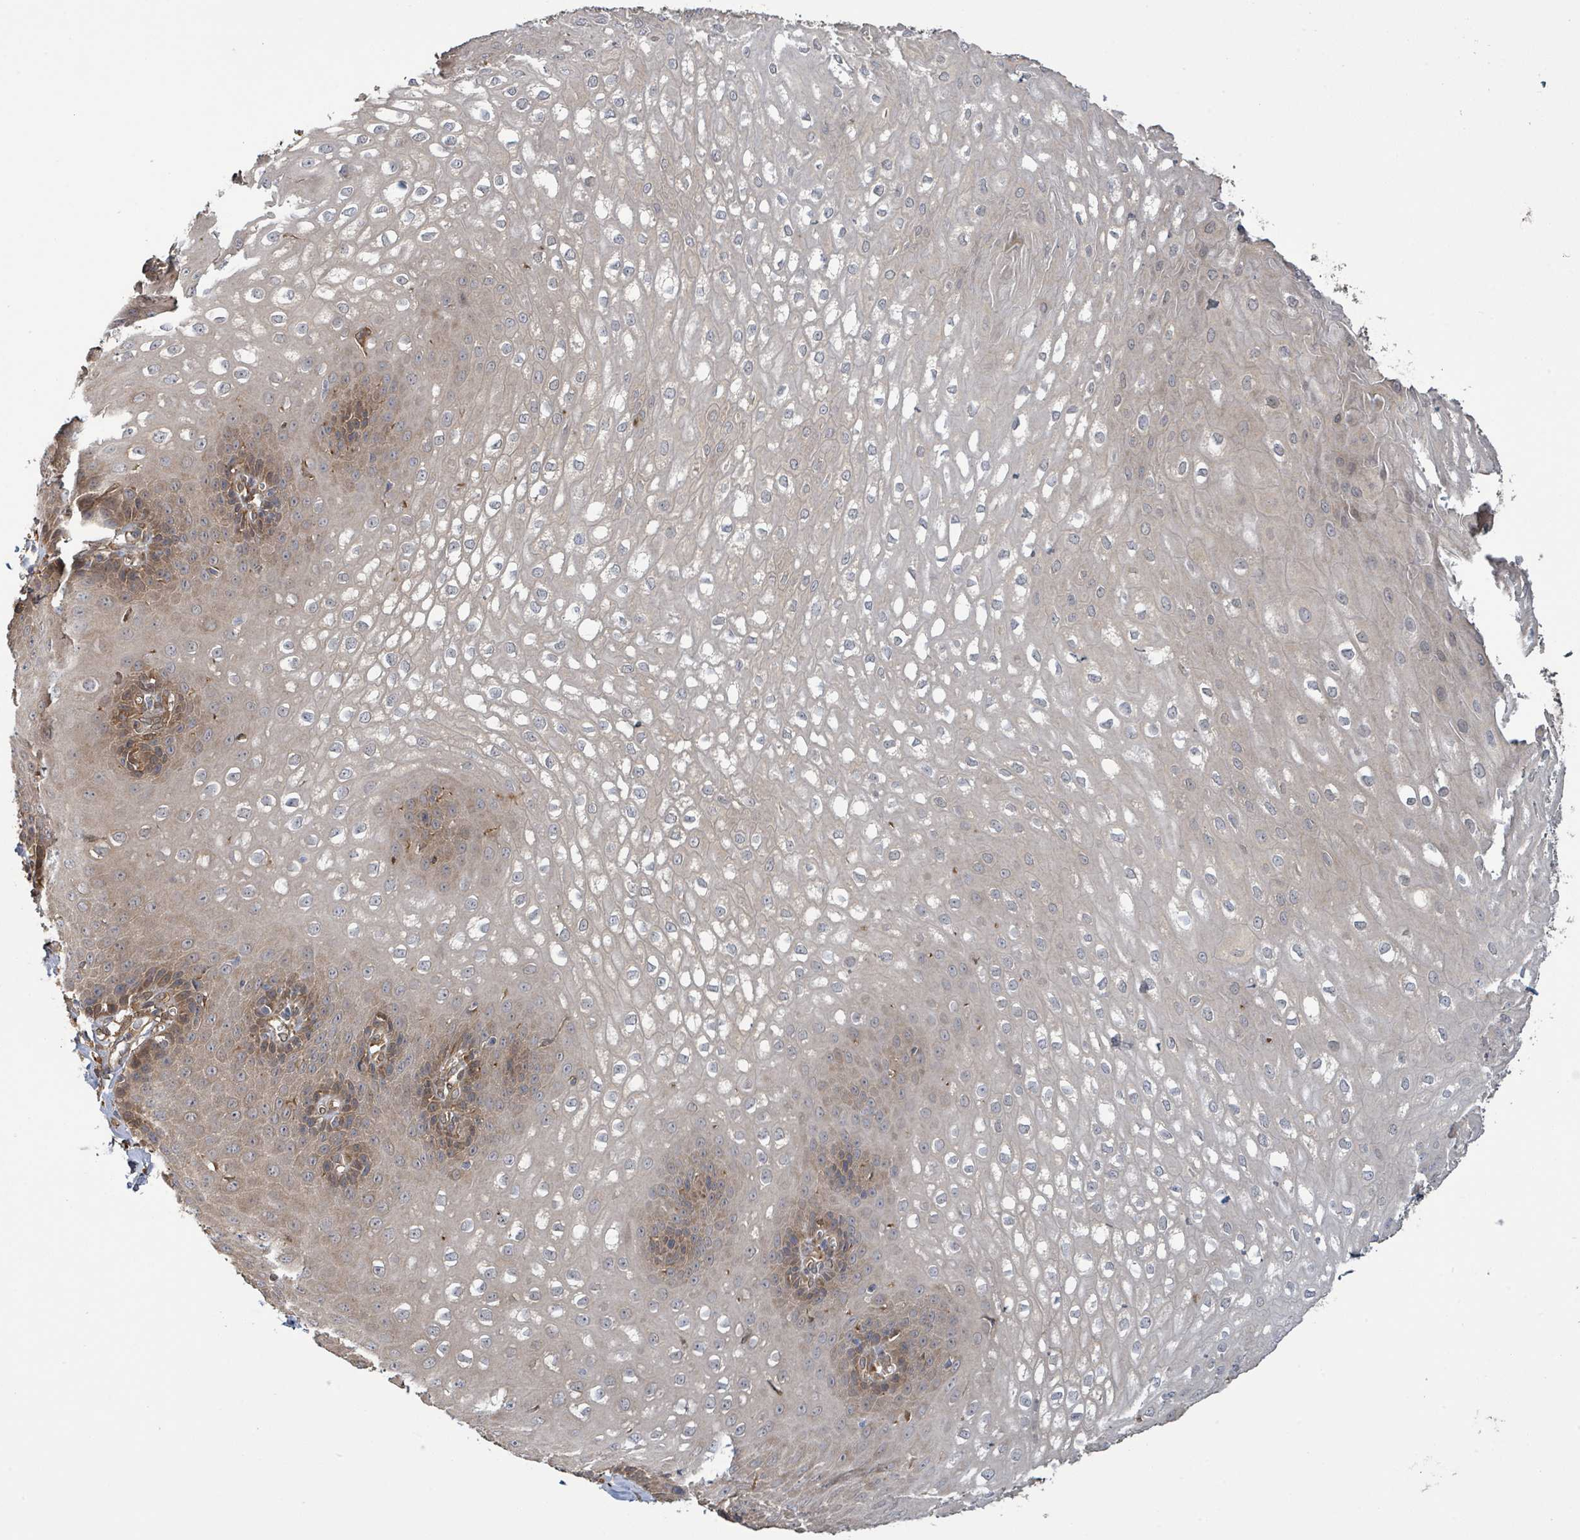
{"staining": {"intensity": "moderate", "quantity": "25%-75%", "location": "cytoplasmic/membranous"}, "tissue": "esophagus", "cell_type": "Squamous epithelial cells", "image_type": "normal", "snomed": [{"axis": "morphology", "description": "Normal tissue, NOS"}, {"axis": "topography", "description": "Esophagus"}], "caption": "The immunohistochemical stain labels moderate cytoplasmic/membranous staining in squamous epithelial cells of normal esophagus.", "gene": "ARPIN", "patient": {"sex": "male", "age": 67}}